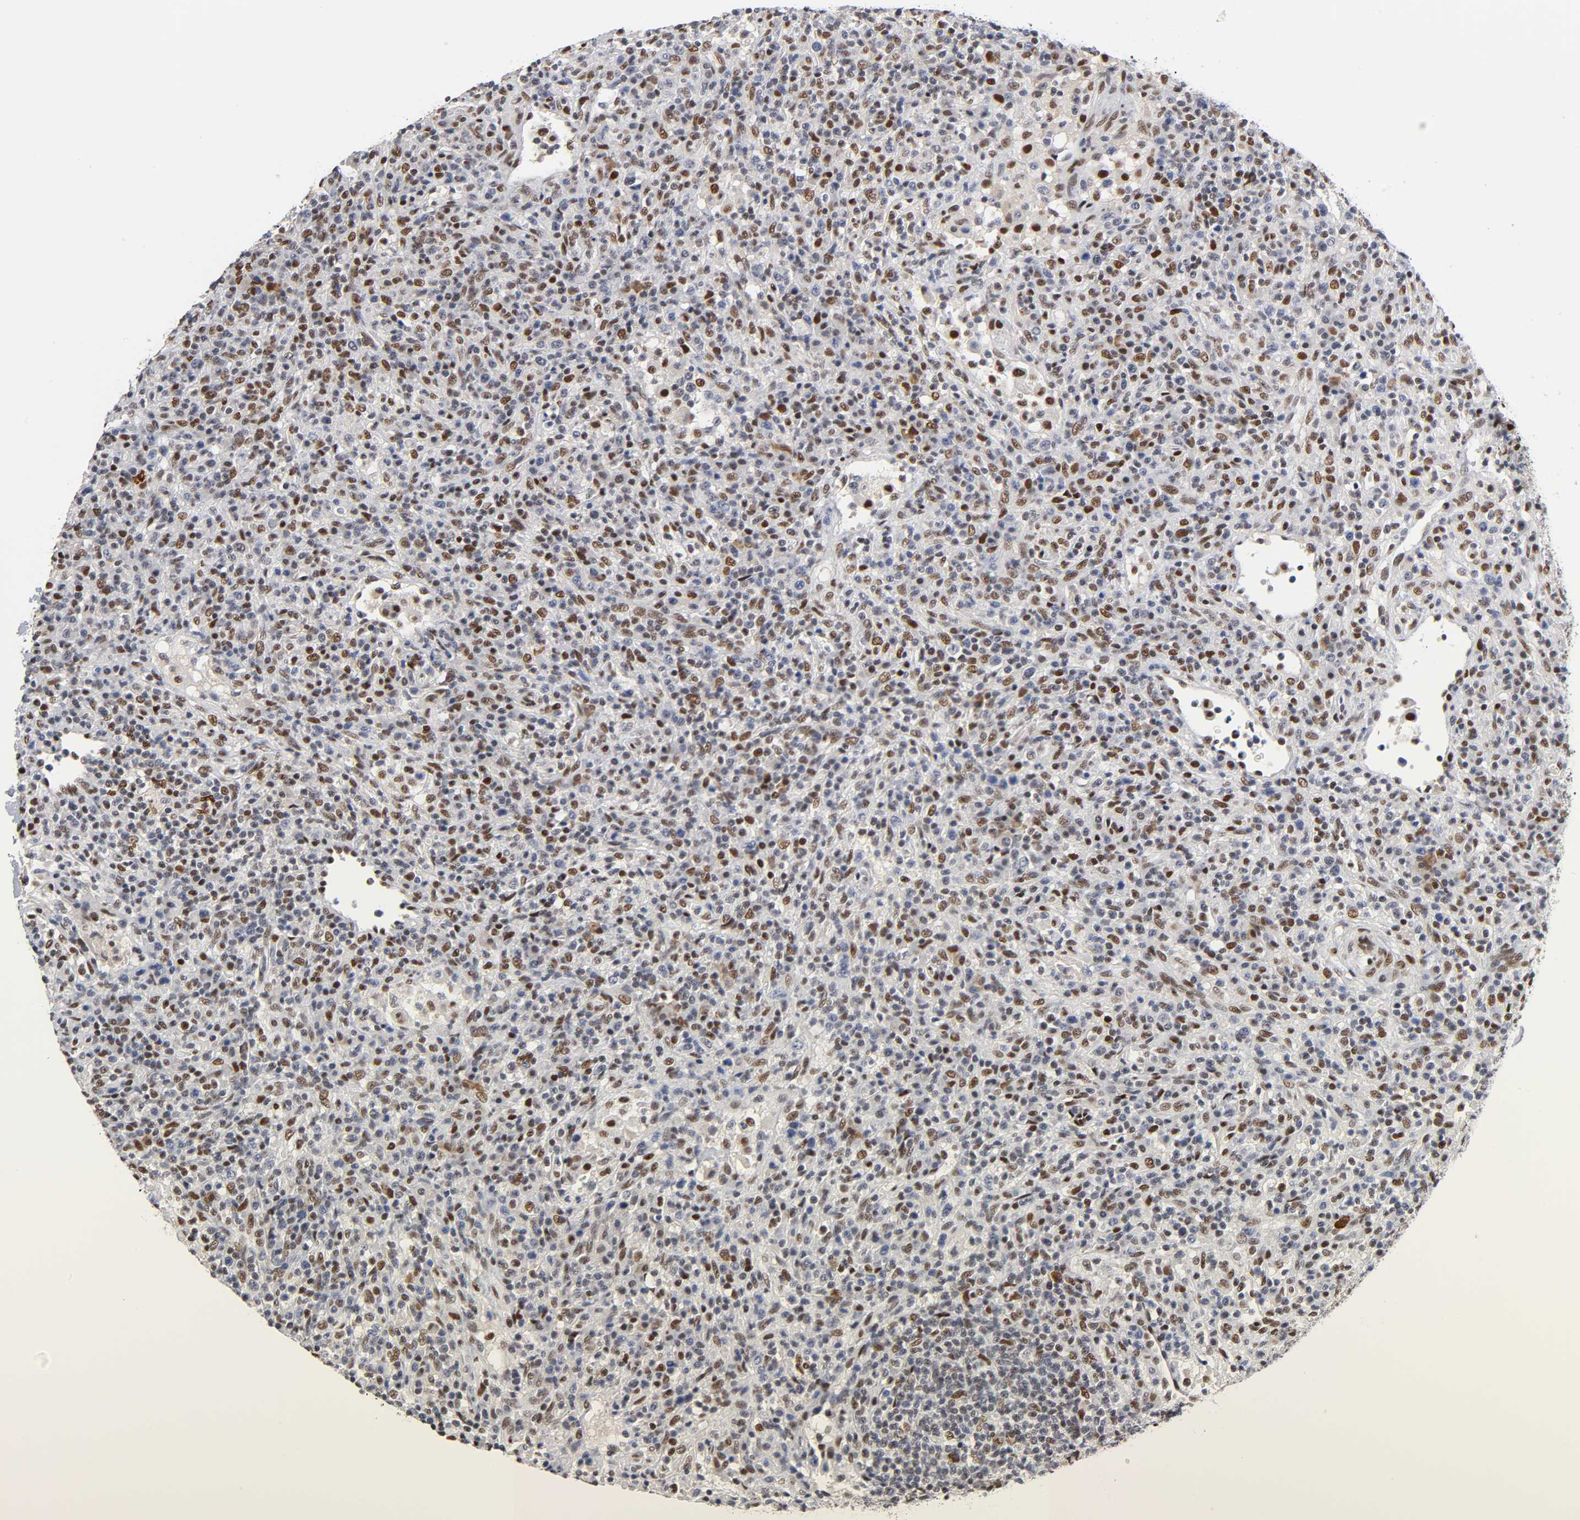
{"staining": {"intensity": "moderate", "quantity": "25%-75%", "location": "nuclear"}, "tissue": "lymphoma", "cell_type": "Tumor cells", "image_type": "cancer", "snomed": [{"axis": "morphology", "description": "Hodgkin's disease, NOS"}, {"axis": "topography", "description": "Lymph node"}], "caption": "IHC of human Hodgkin's disease shows medium levels of moderate nuclear positivity in approximately 25%-75% of tumor cells. The protein is stained brown, and the nuclei are stained in blue (DAB IHC with brightfield microscopy, high magnification).", "gene": "NR3C1", "patient": {"sex": "male", "age": 65}}